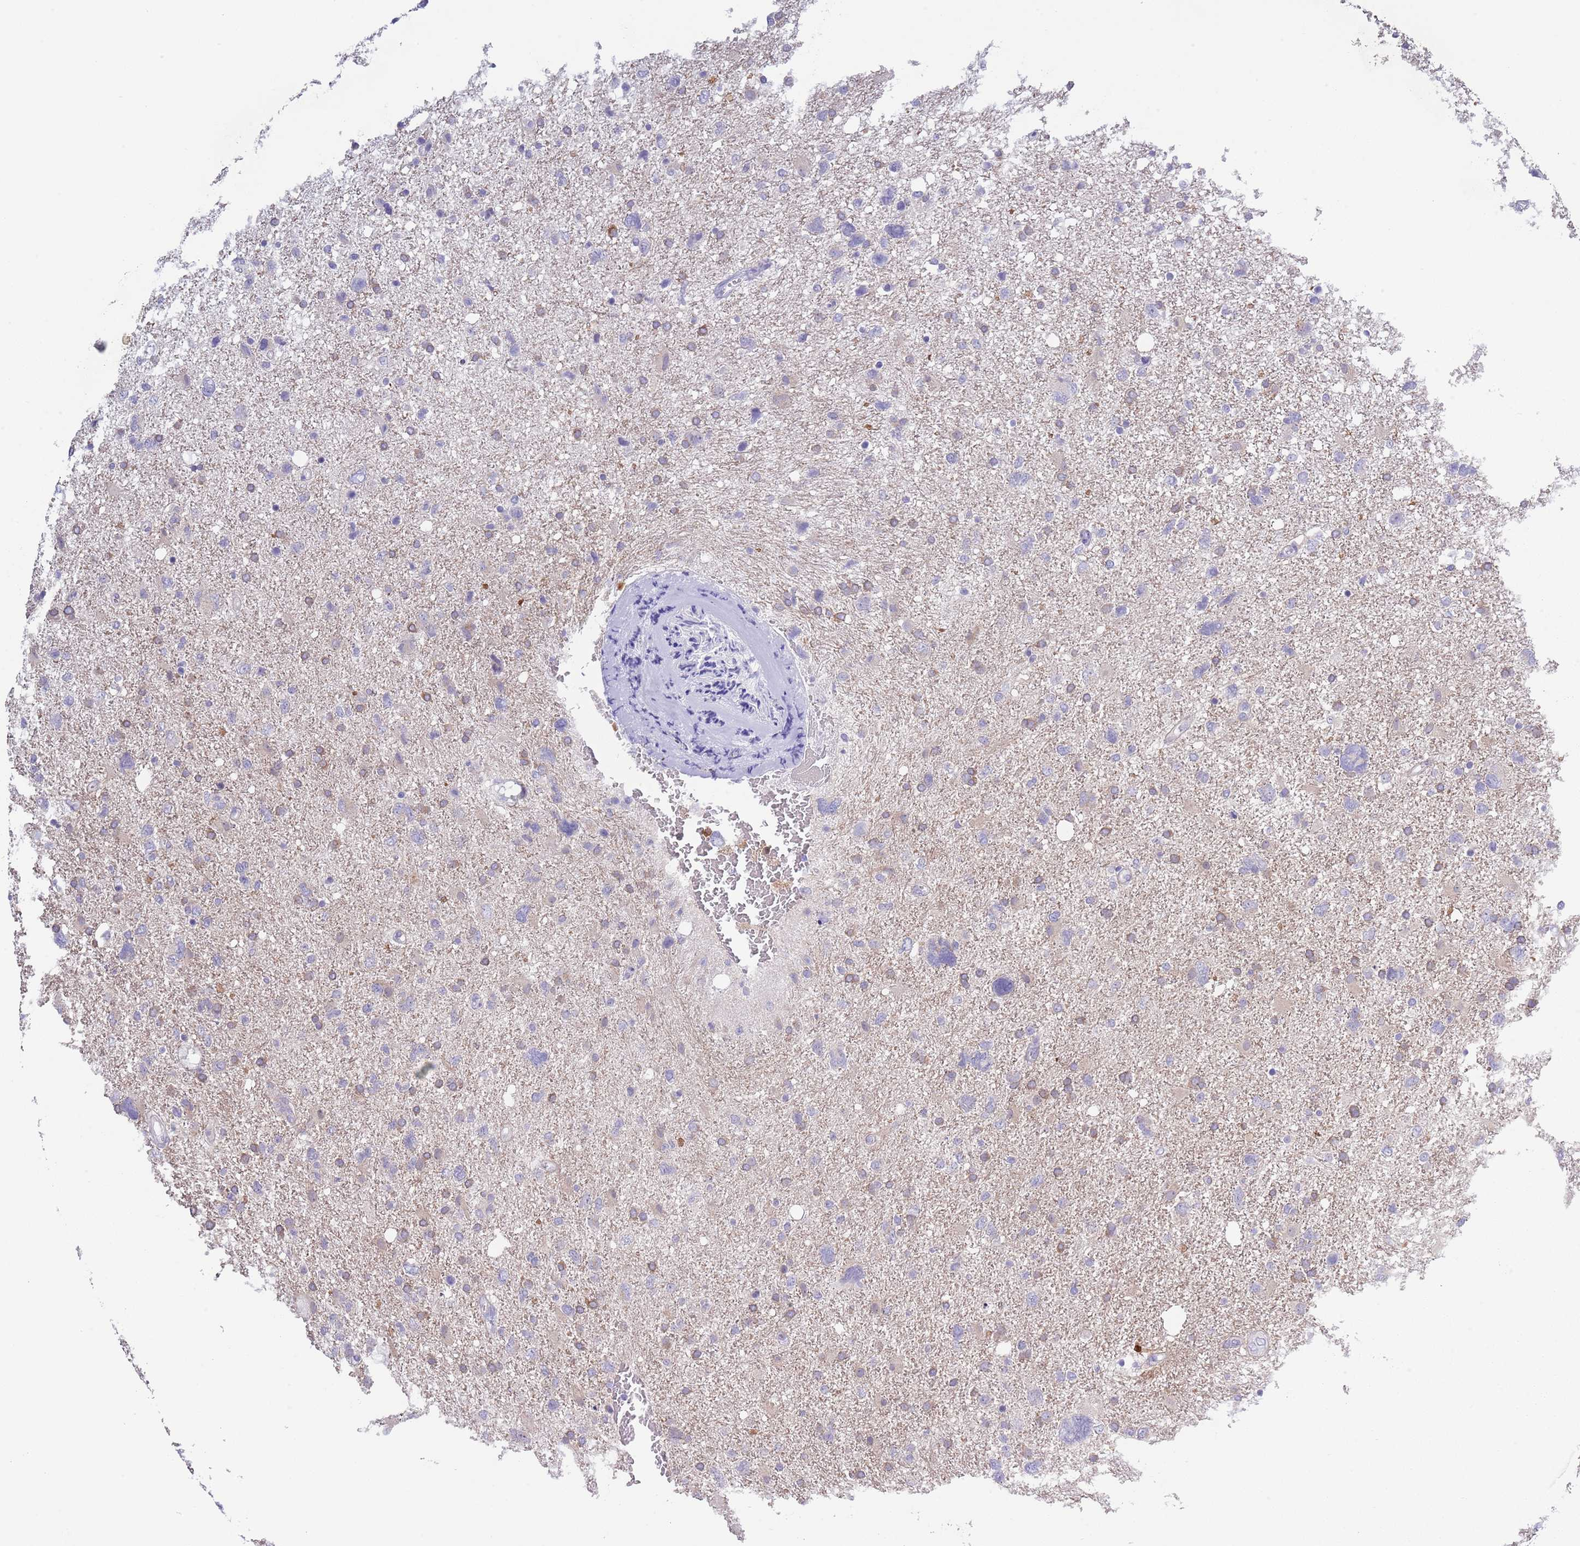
{"staining": {"intensity": "weak", "quantity": "<25%", "location": "cytoplasmic/membranous"}, "tissue": "glioma", "cell_type": "Tumor cells", "image_type": "cancer", "snomed": [{"axis": "morphology", "description": "Glioma, malignant, High grade"}, {"axis": "topography", "description": "Brain"}], "caption": "The histopathology image exhibits no significant expression in tumor cells of malignant high-grade glioma.", "gene": "ZFP2", "patient": {"sex": "male", "age": 61}}